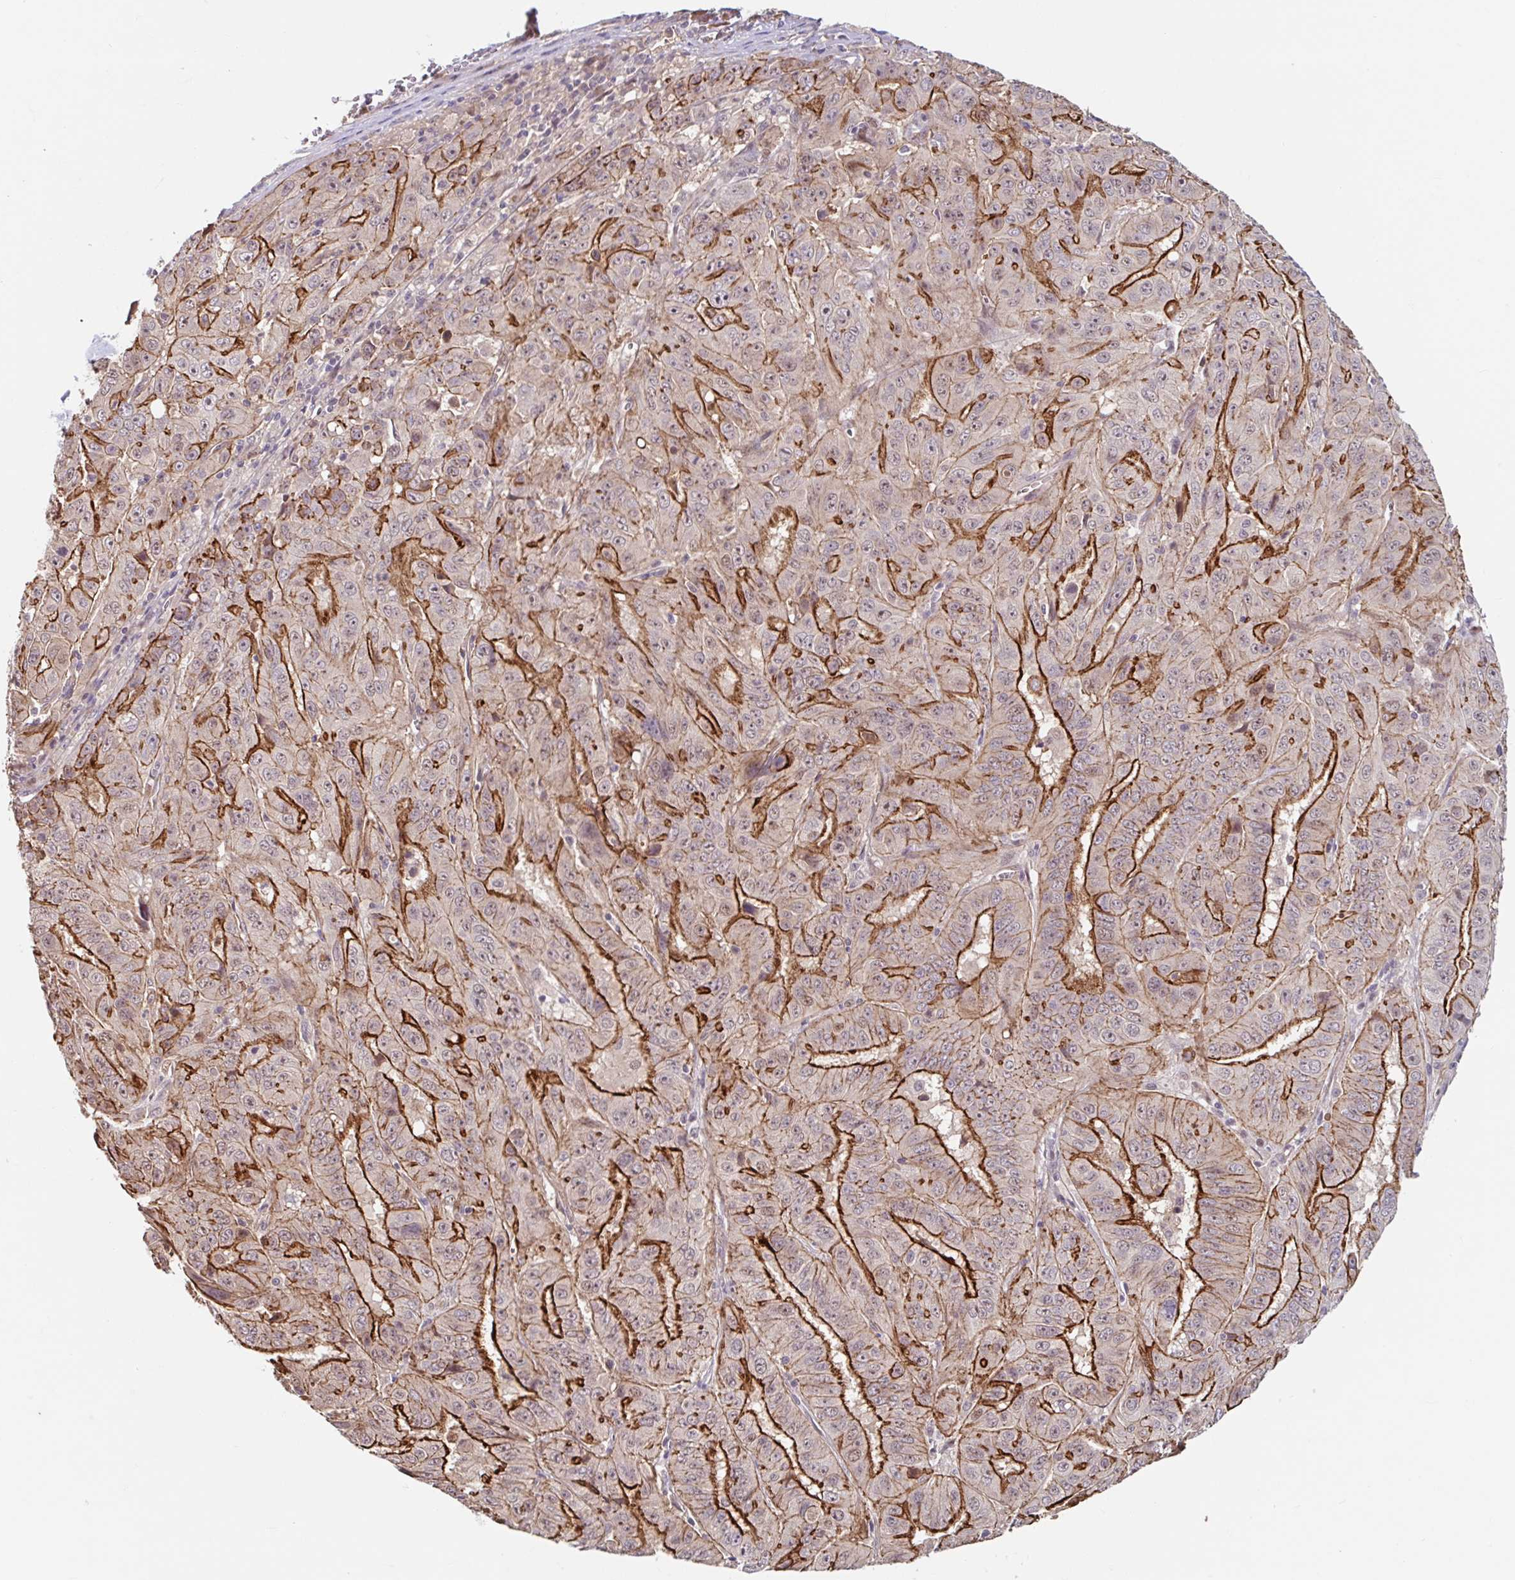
{"staining": {"intensity": "strong", "quantity": "25%-75%", "location": "cytoplasmic/membranous"}, "tissue": "pancreatic cancer", "cell_type": "Tumor cells", "image_type": "cancer", "snomed": [{"axis": "morphology", "description": "Adenocarcinoma, NOS"}, {"axis": "topography", "description": "Pancreas"}], "caption": "Immunohistochemistry staining of pancreatic adenocarcinoma, which exhibits high levels of strong cytoplasmic/membranous staining in approximately 25%-75% of tumor cells indicating strong cytoplasmic/membranous protein staining. The staining was performed using DAB (brown) for protein detection and nuclei were counterstained in hematoxylin (blue).", "gene": "STYXL1", "patient": {"sex": "male", "age": 63}}